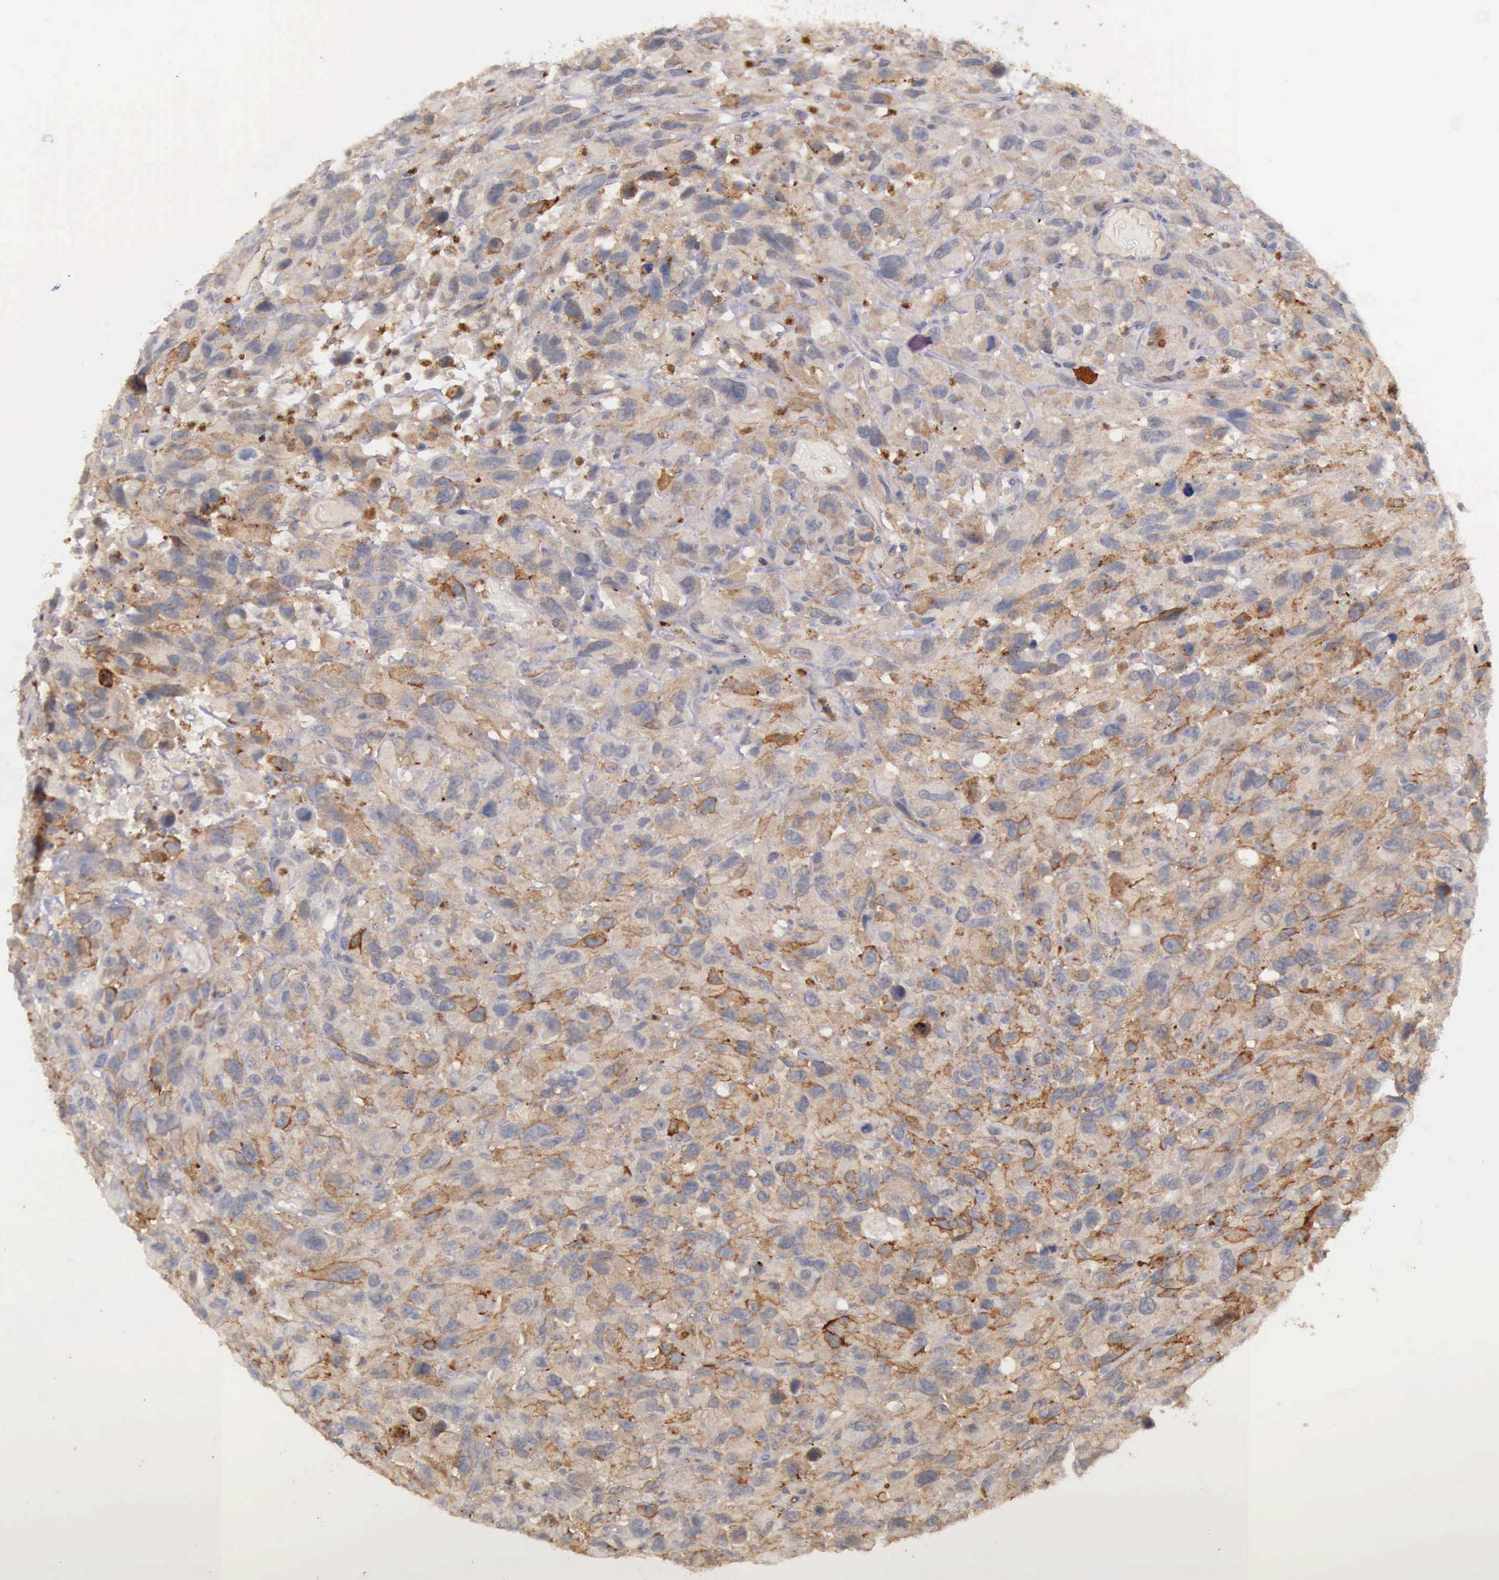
{"staining": {"intensity": "moderate", "quantity": "25%-75%", "location": "nuclear"}, "tissue": "renal cancer", "cell_type": "Tumor cells", "image_type": "cancer", "snomed": [{"axis": "morphology", "description": "Adenocarcinoma, NOS"}, {"axis": "topography", "description": "Kidney"}], "caption": "Protein expression analysis of renal adenocarcinoma displays moderate nuclear expression in approximately 25%-75% of tumor cells. (DAB = brown stain, brightfield microscopy at high magnification).", "gene": "PRICKLE3", "patient": {"sex": "male", "age": 79}}